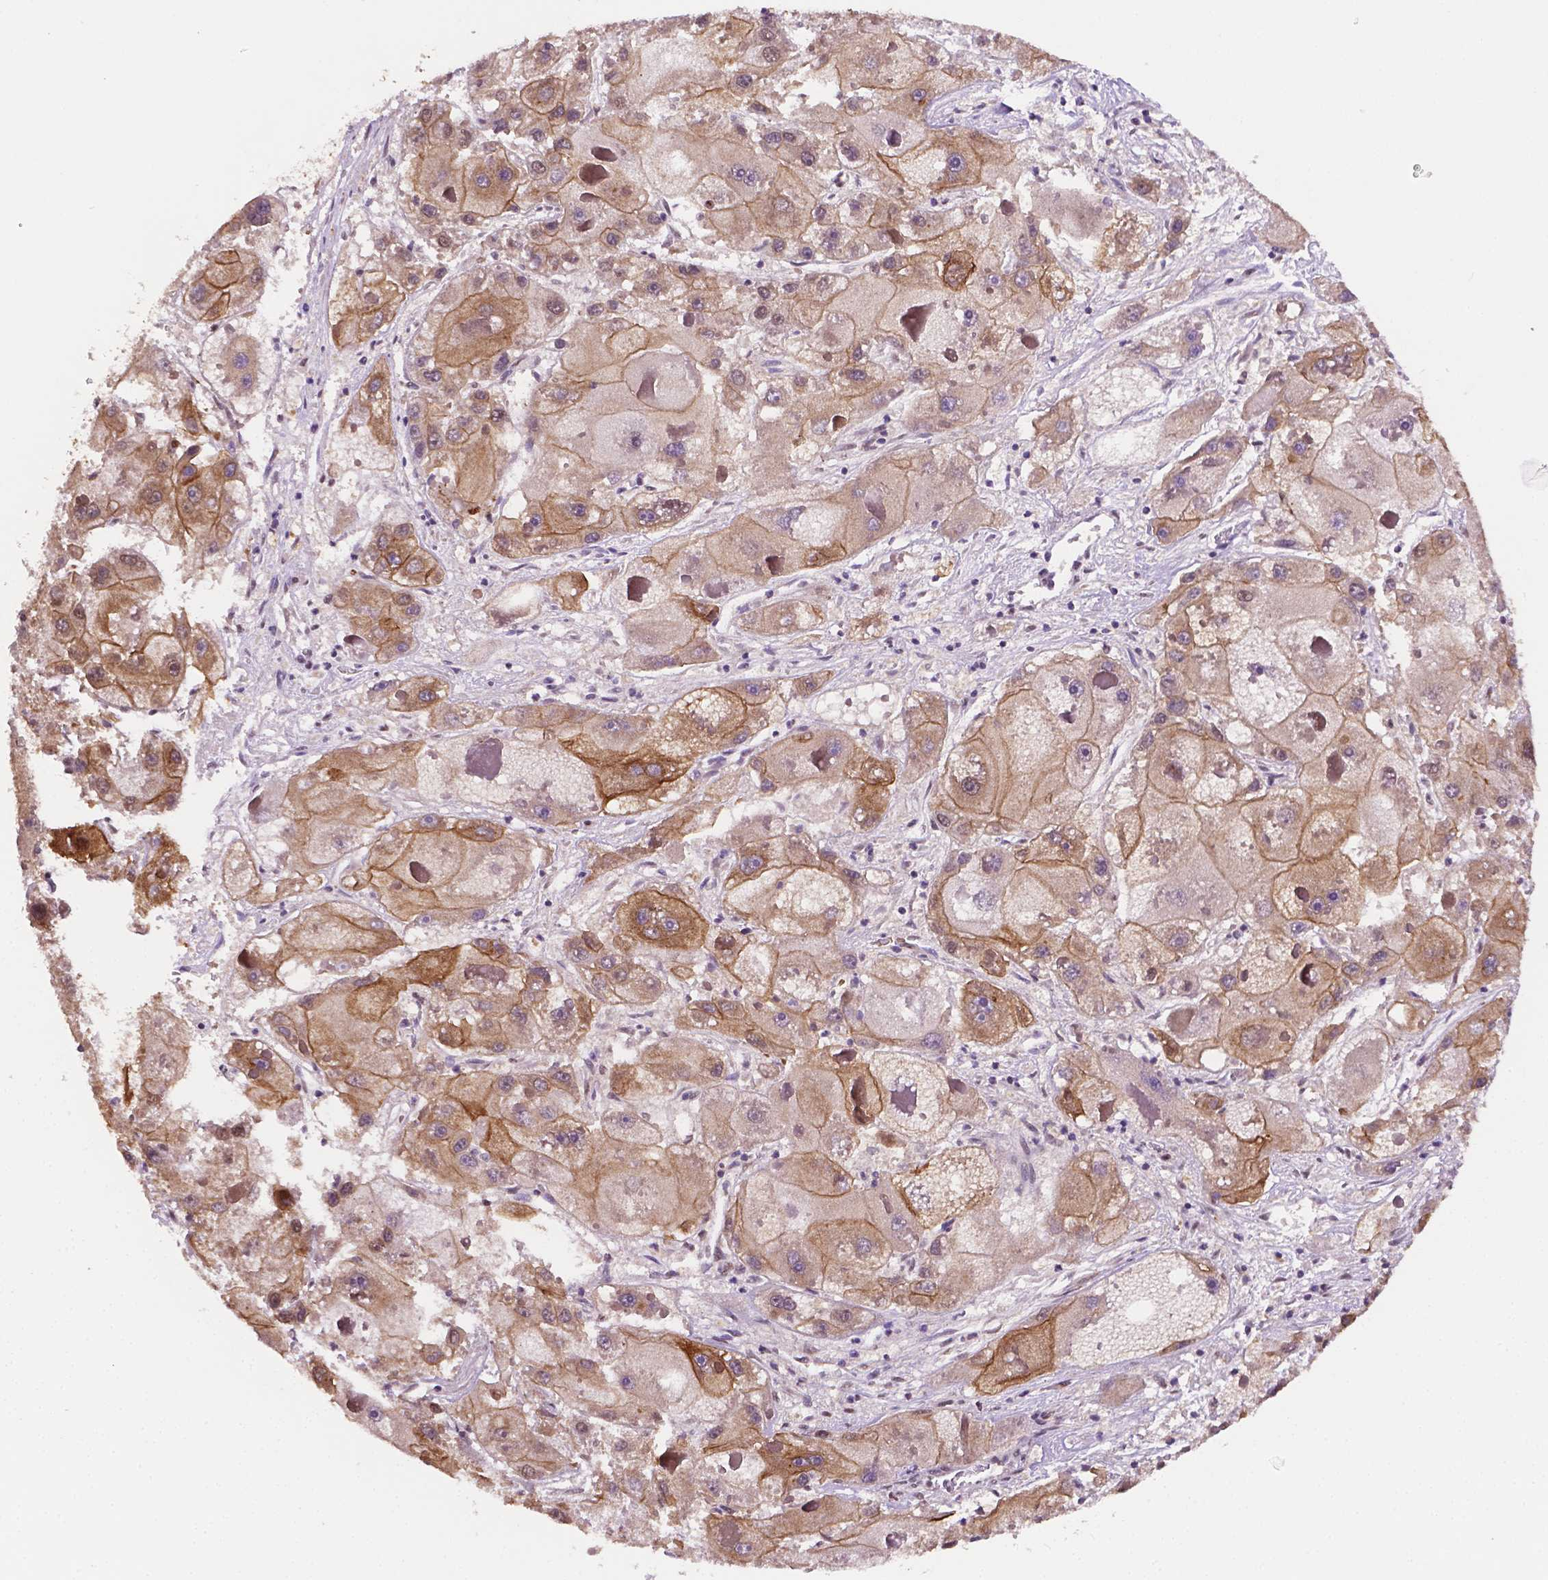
{"staining": {"intensity": "moderate", "quantity": ">75%", "location": "cytoplasmic/membranous"}, "tissue": "liver cancer", "cell_type": "Tumor cells", "image_type": "cancer", "snomed": [{"axis": "morphology", "description": "Carcinoma, Hepatocellular, NOS"}, {"axis": "topography", "description": "Liver"}], "caption": "Approximately >75% of tumor cells in liver cancer reveal moderate cytoplasmic/membranous protein positivity as visualized by brown immunohistochemical staining.", "gene": "SHLD3", "patient": {"sex": "female", "age": 73}}